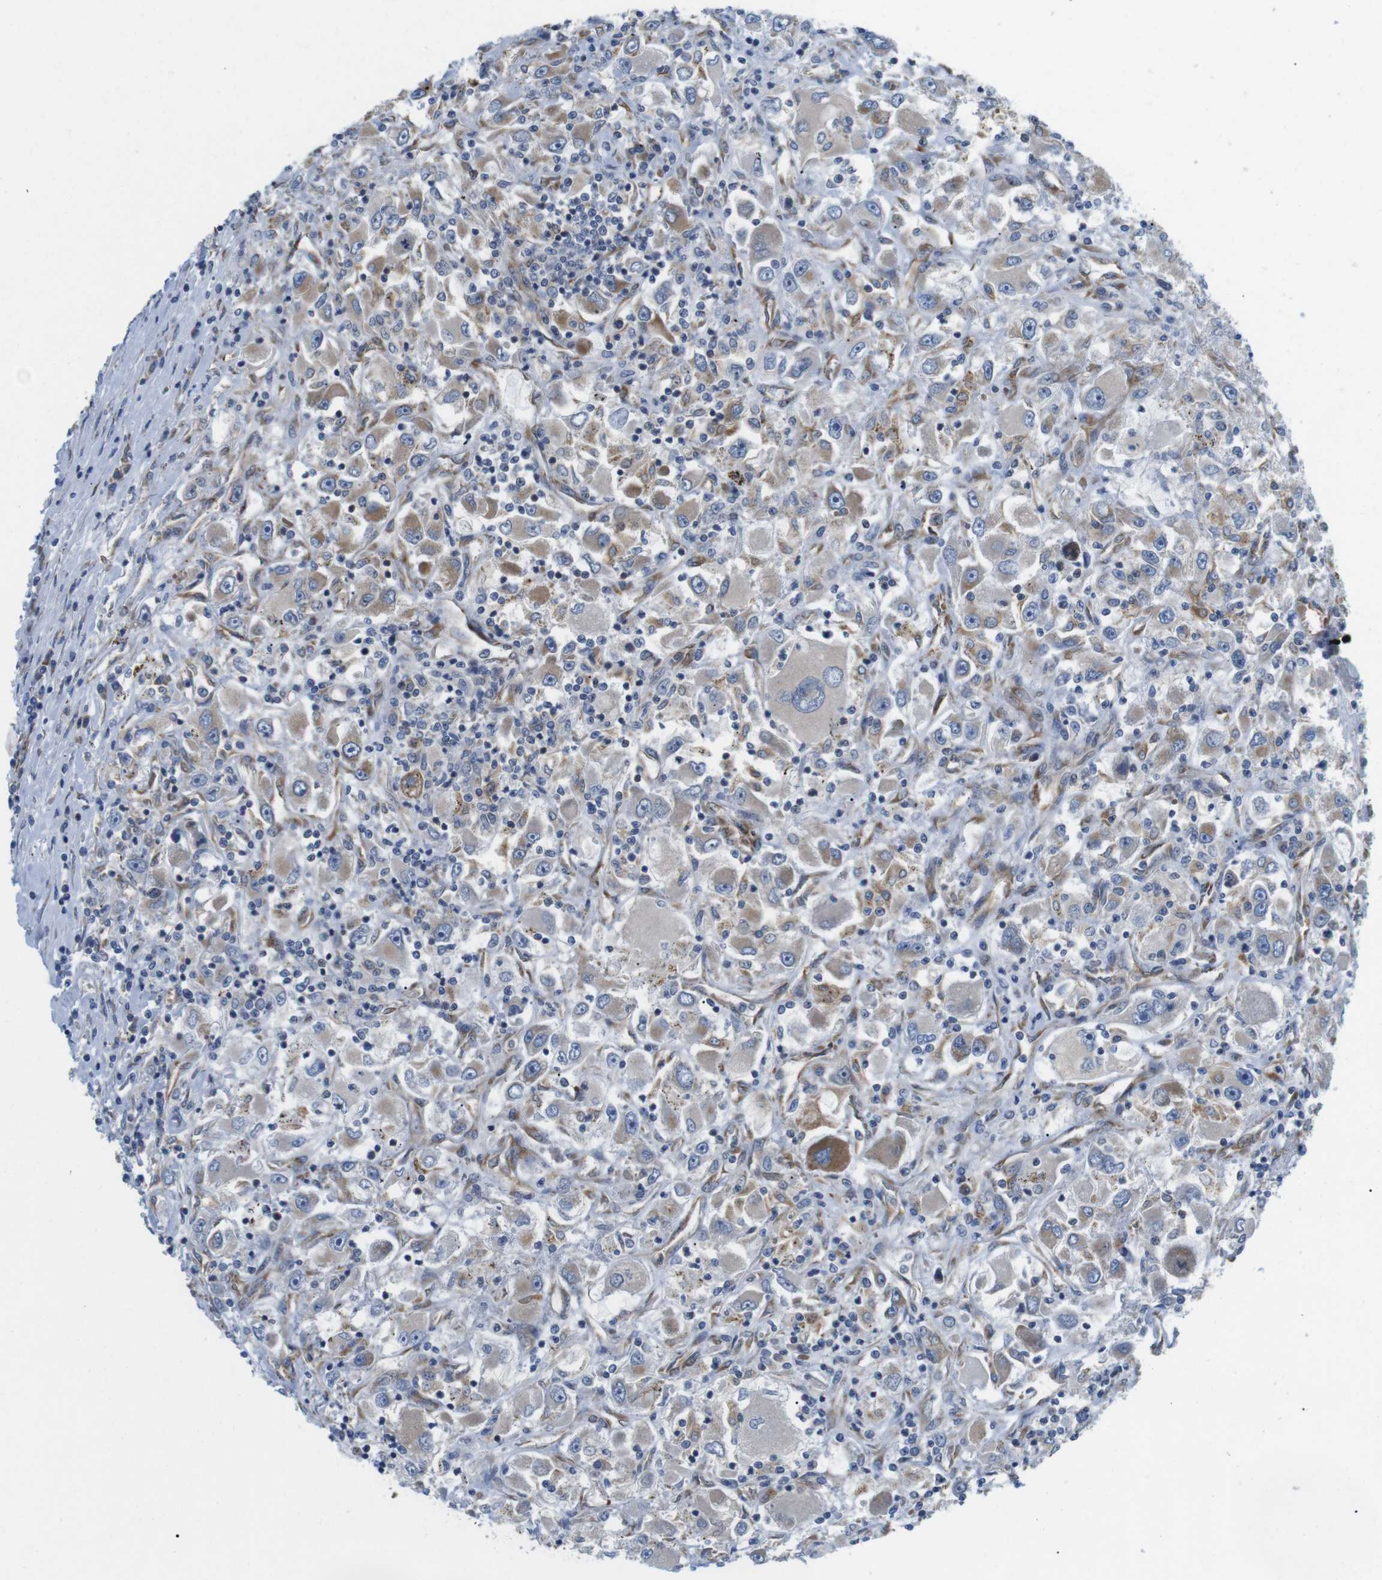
{"staining": {"intensity": "moderate", "quantity": "<25%", "location": "cytoplasmic/membranous"}, "tissue": "renal cancer", "cell_type": "Tumor cells", "image_type": "cancer", "snomed": [{"axis": "morphology", "description": "Adenocarcinoma, NOS"}, {"axis": "topography", "description": "Kidney"}], "caption": "Tumor cells display moderate cytoplasmic/membranous staining in approximately <25% of cells in renal cancer. (DAB = brown stain, brightfield microscopy at high magnification).", "gene": "HACD3", "patient": {"sex": "female", "age": 52}}